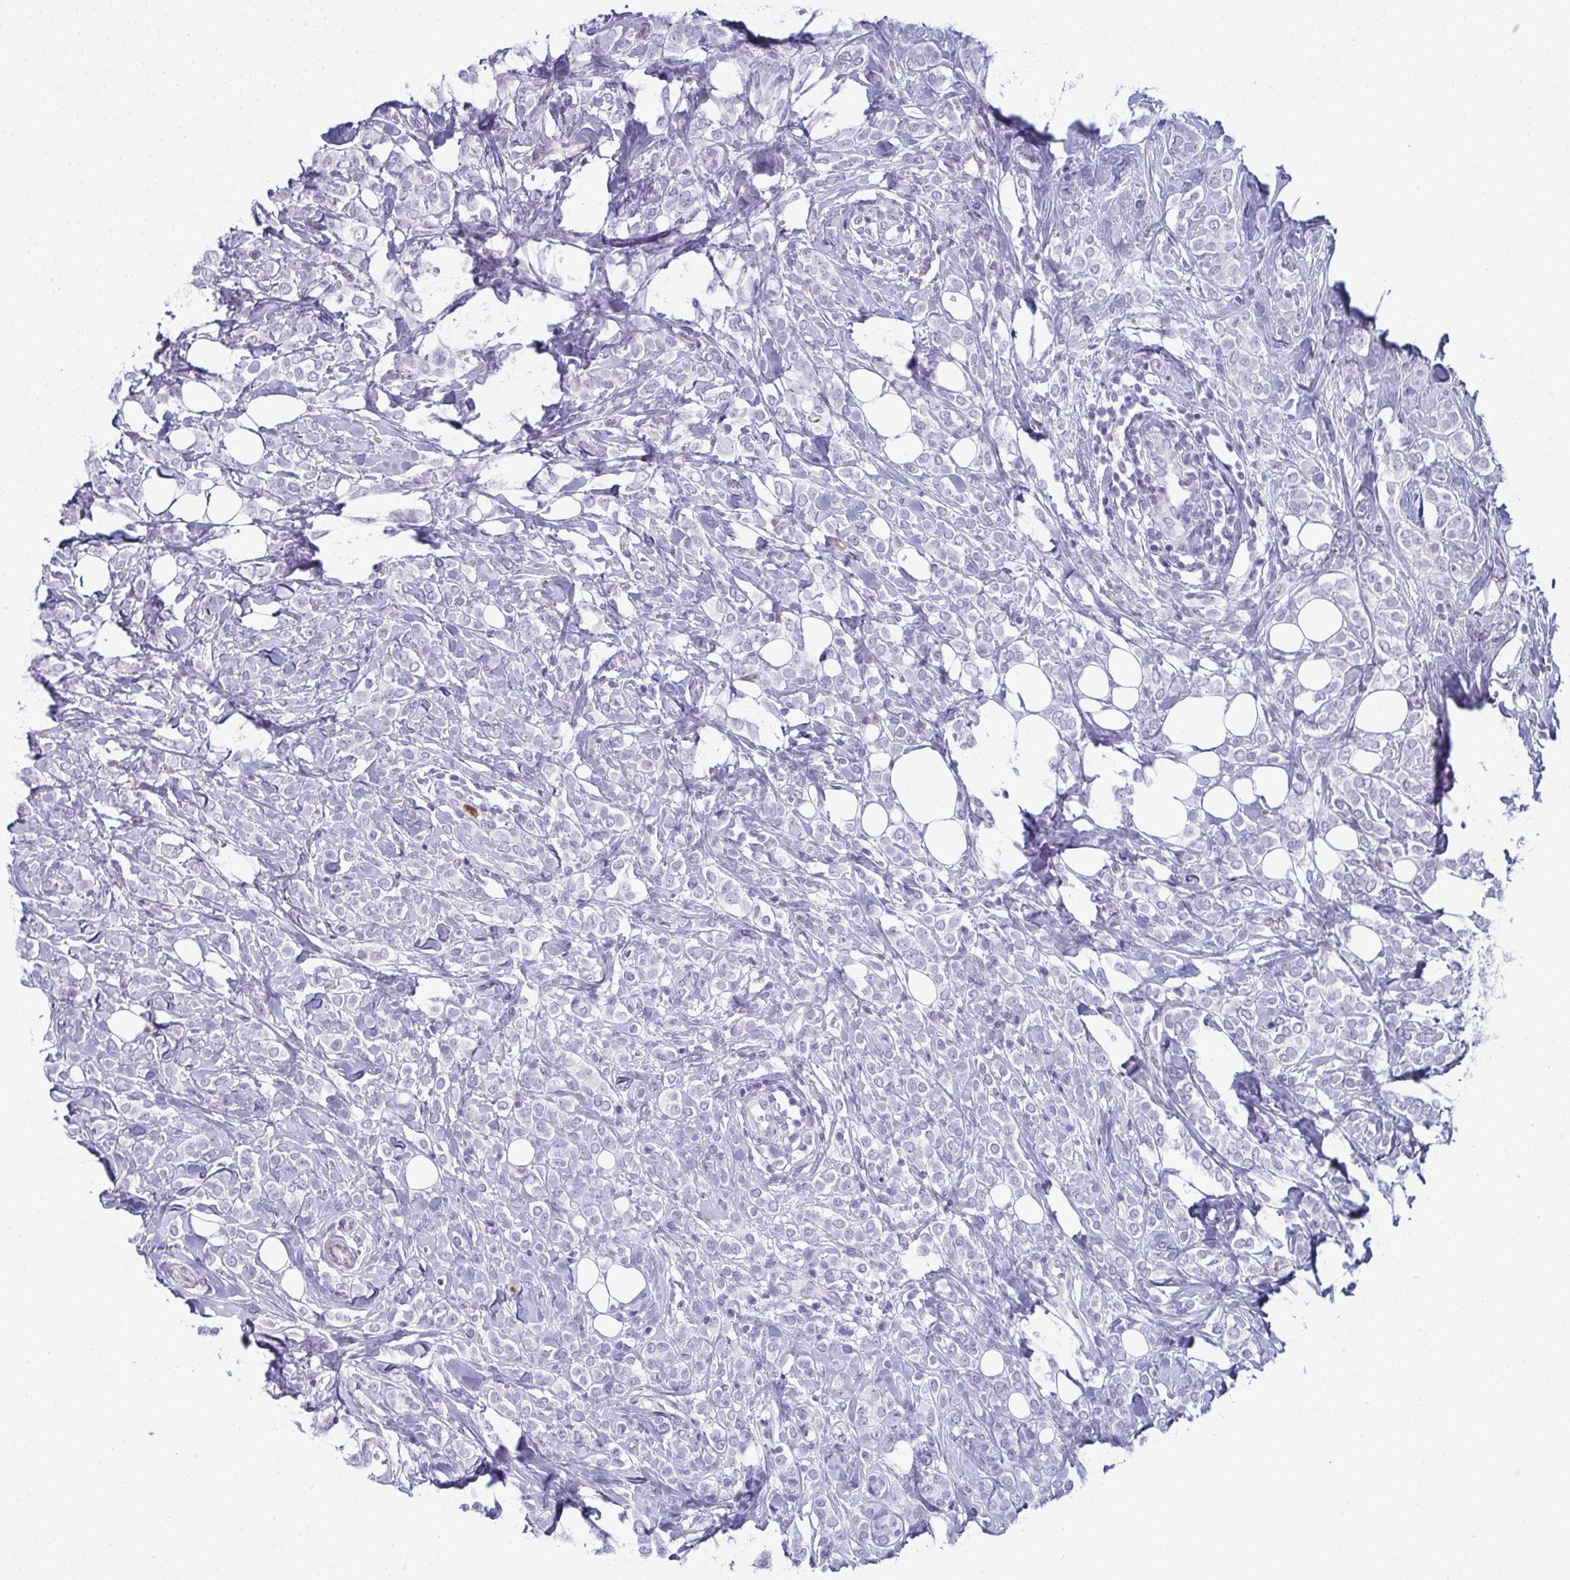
{"staining": {"intensity": "negative", "quantity": "none", "location": "none"}, "tissue": "breast cancer", "cell_type": "Tumor cells", "image_type": "cancer", "snomed": [{"axis": "morphology", "description": "Lobular carcinoma"}, {"axis": "topography", "description": "Breast"}], "caption": "Human lobular carcinoma (breast) stained for a protein using immunohistochemistry (IHC) exhibits no staining in tumor cells.", "gene": "CDA", "patient": {"sex": "female", "age": 49}}